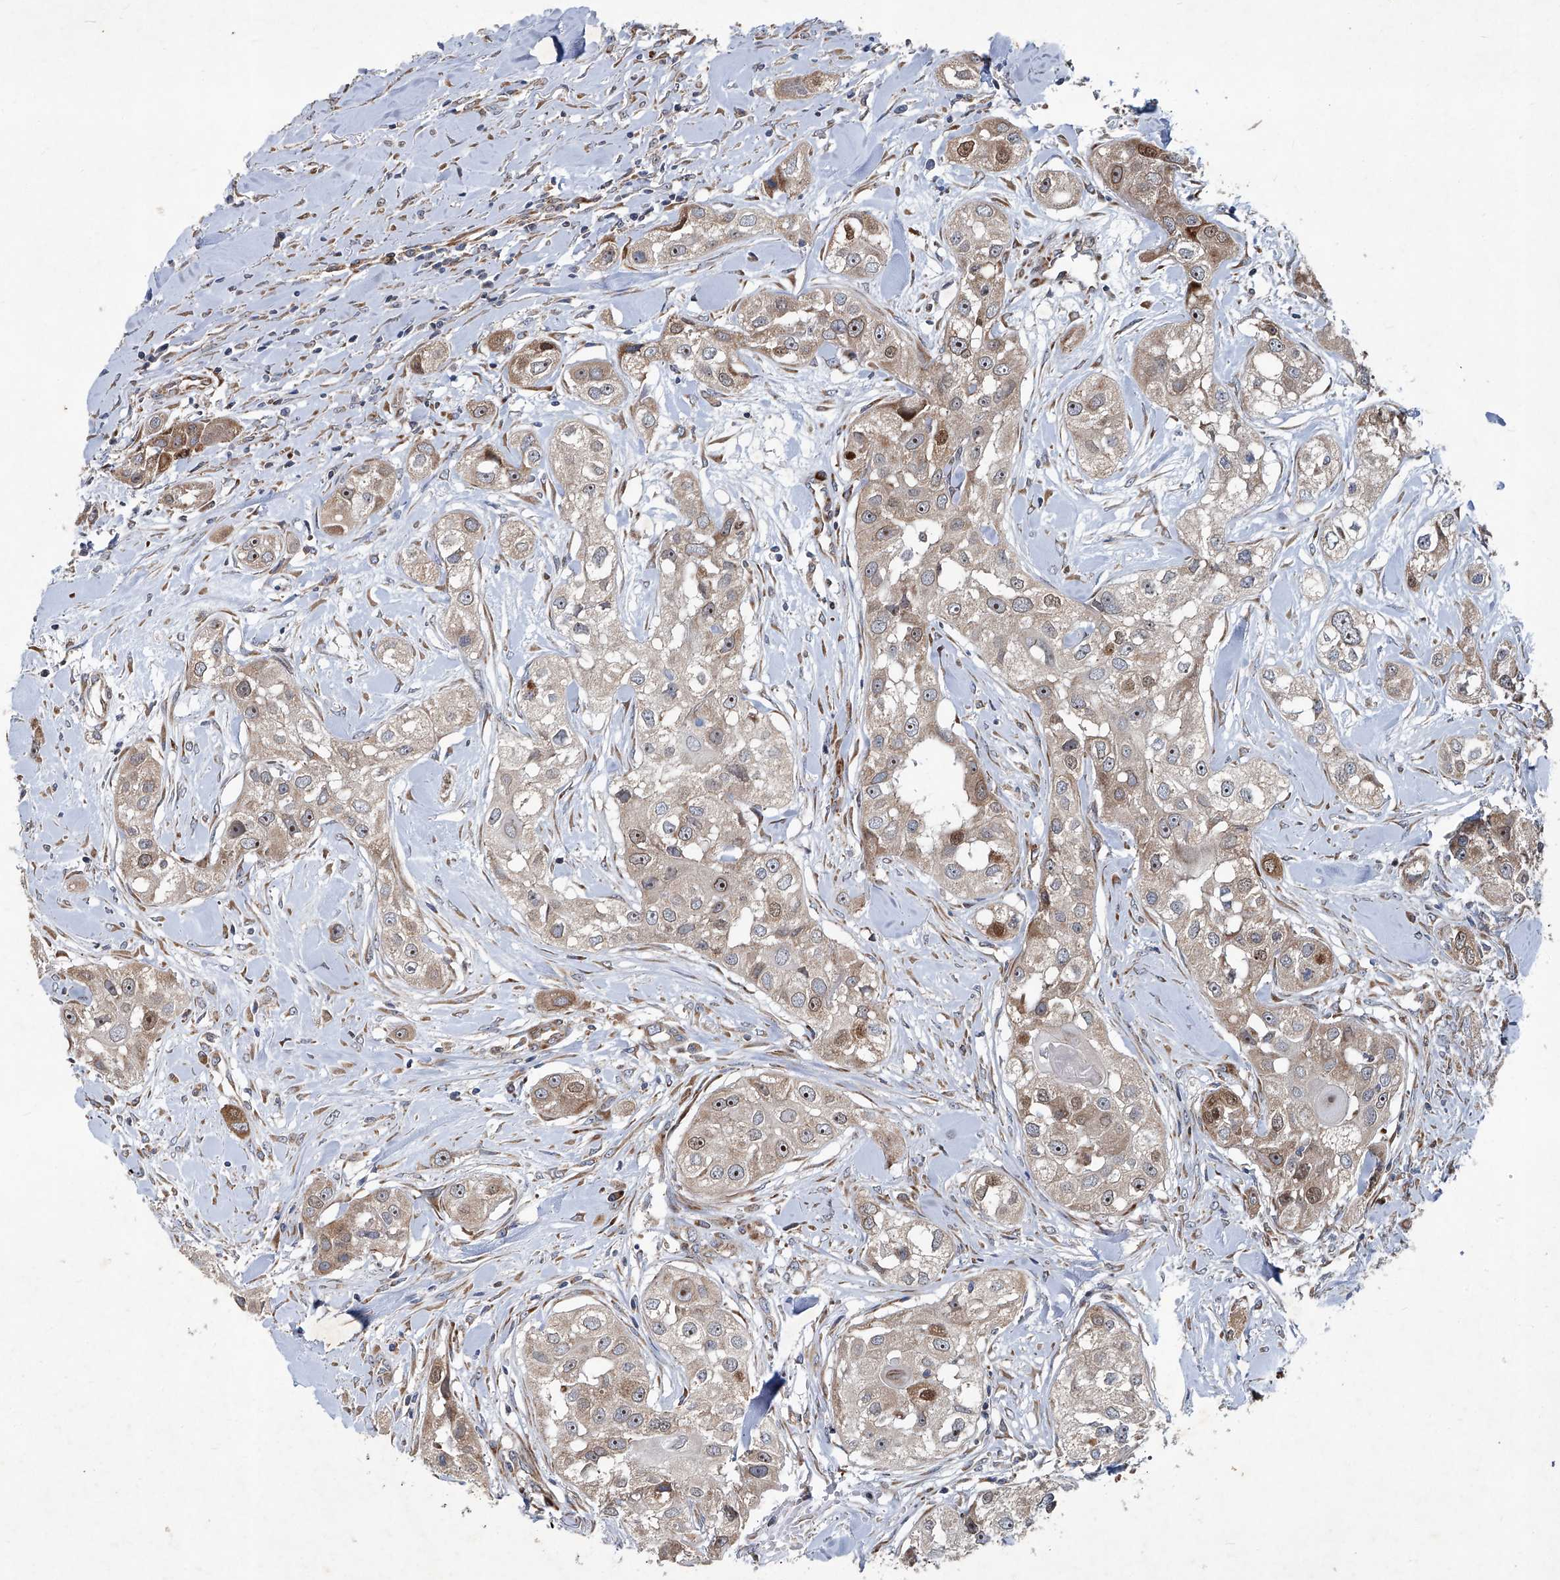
{"staining": {"intensity": "moderate", "quantity": "<25%", "location": "cytoplasmic/membranous,nuclear"}, "tissue": "head and neck cancer", "cell_type": "Tumor cells", "image_type": "cancer", "snomed": [{"axis": "morphology", "description": "Normal tissue, NOS"}, {"axis": "morphology", "description": "Squamous cell carcinoma, NOS"}, {"axis": "topography", "description": "Skeletal muscle"}, {"axis": "topography", "description": "Head-Neck"}], "caption": "A high-resolution photomicrograph shows immunohistochemistry staining of head and neck cancer, which displays moderate cytoplasmic/membranous and nuclear staining in approximately <25% of tumor cells.", "gene": "GPR132", "patient": {"sex": "male", "age": 51}}